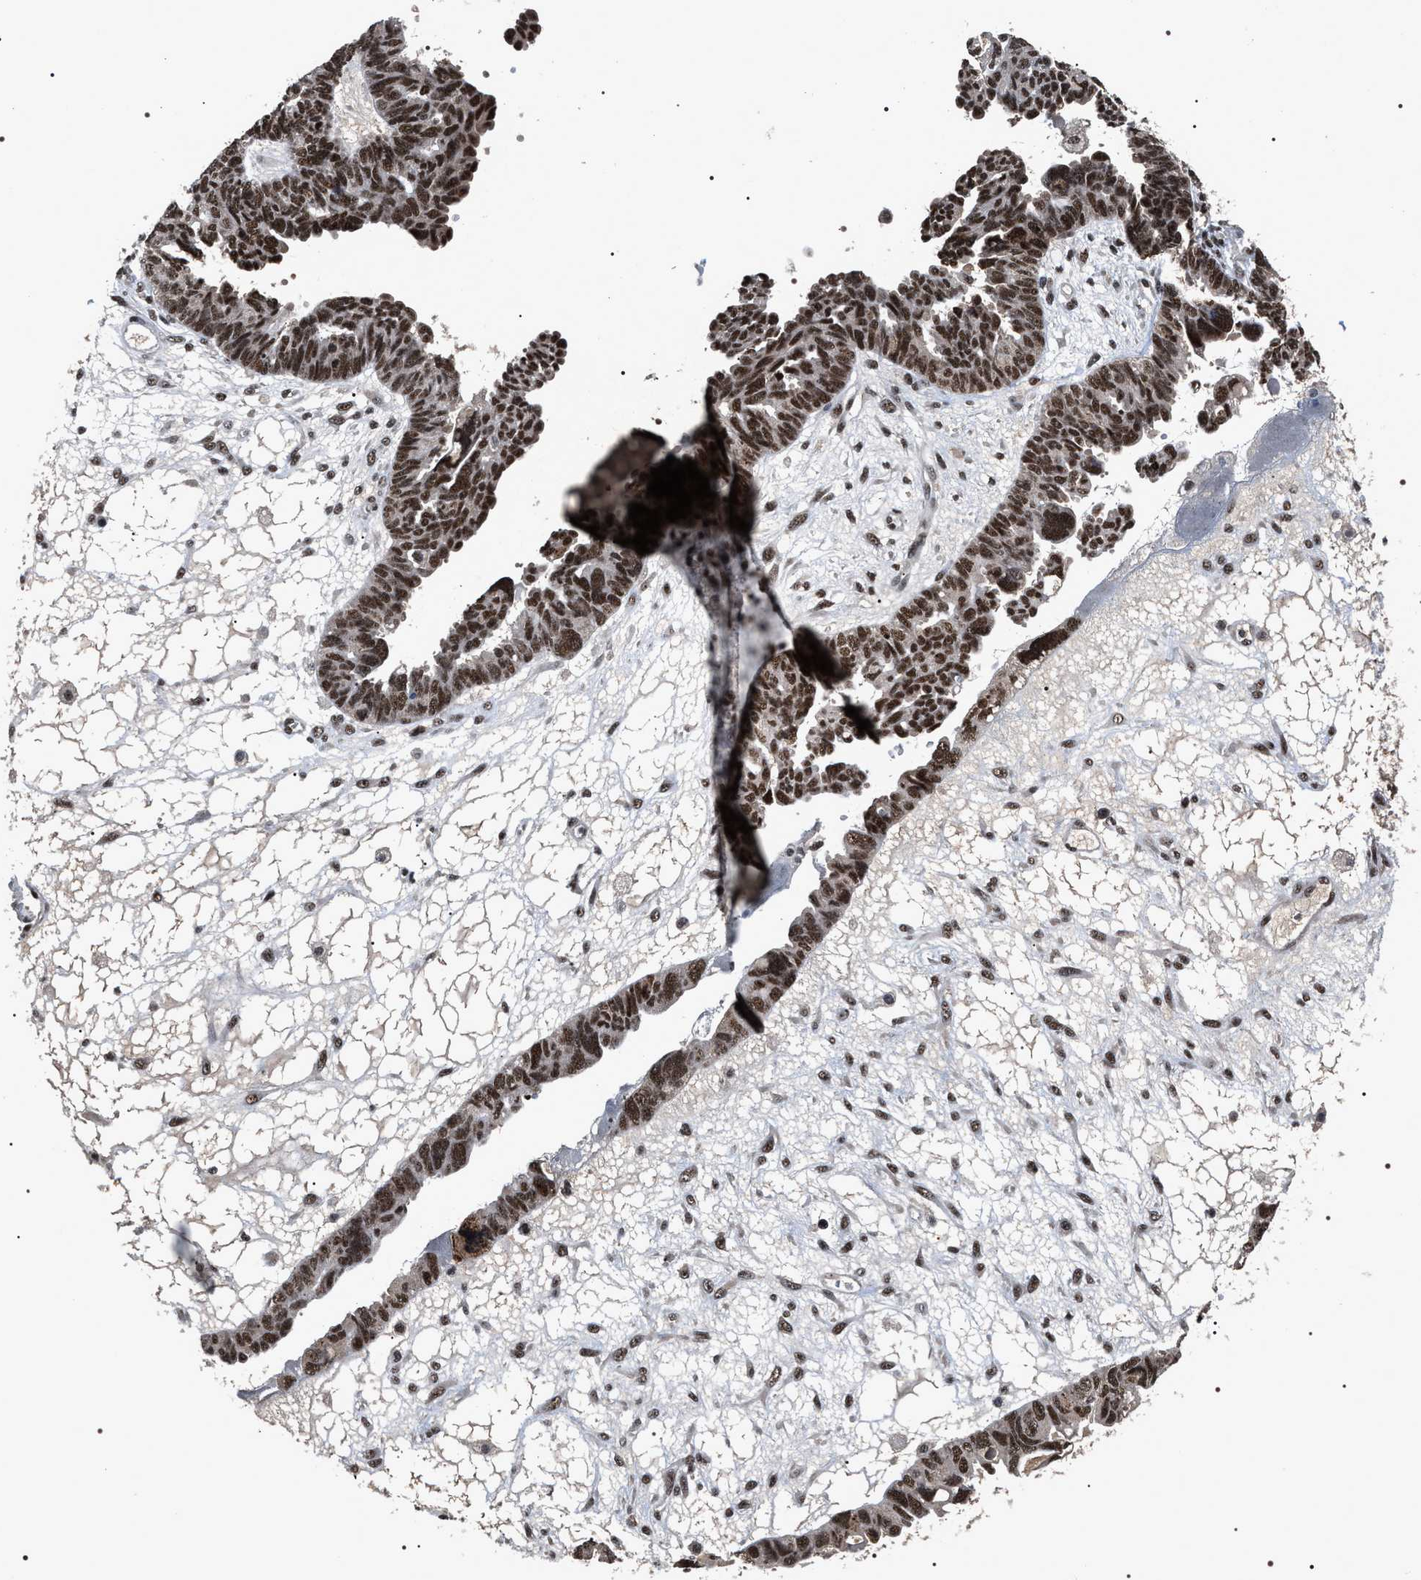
{"staining": {"intensity": "strong", "quantity": ">75%", "location": "nuclear"}, "tissue": "ovarian cancer", "cell_type": "Tumor cells", "image_type": "cancer", "snomed": [{"axis": "morphology", "description": "Cystadenocarcinoma, serous, NOS"}, {"axis": "topography", "description": "Ovary"}], "caption": "IHC micrograph of ovarian serous cystadenocarcinoma stained for a protein (brown), which exhibits high levels of strong nuclear expression in about >75% of tumor cells.", "gene": "RRP1B", "patient": {"sex": "female", "age": 79}}